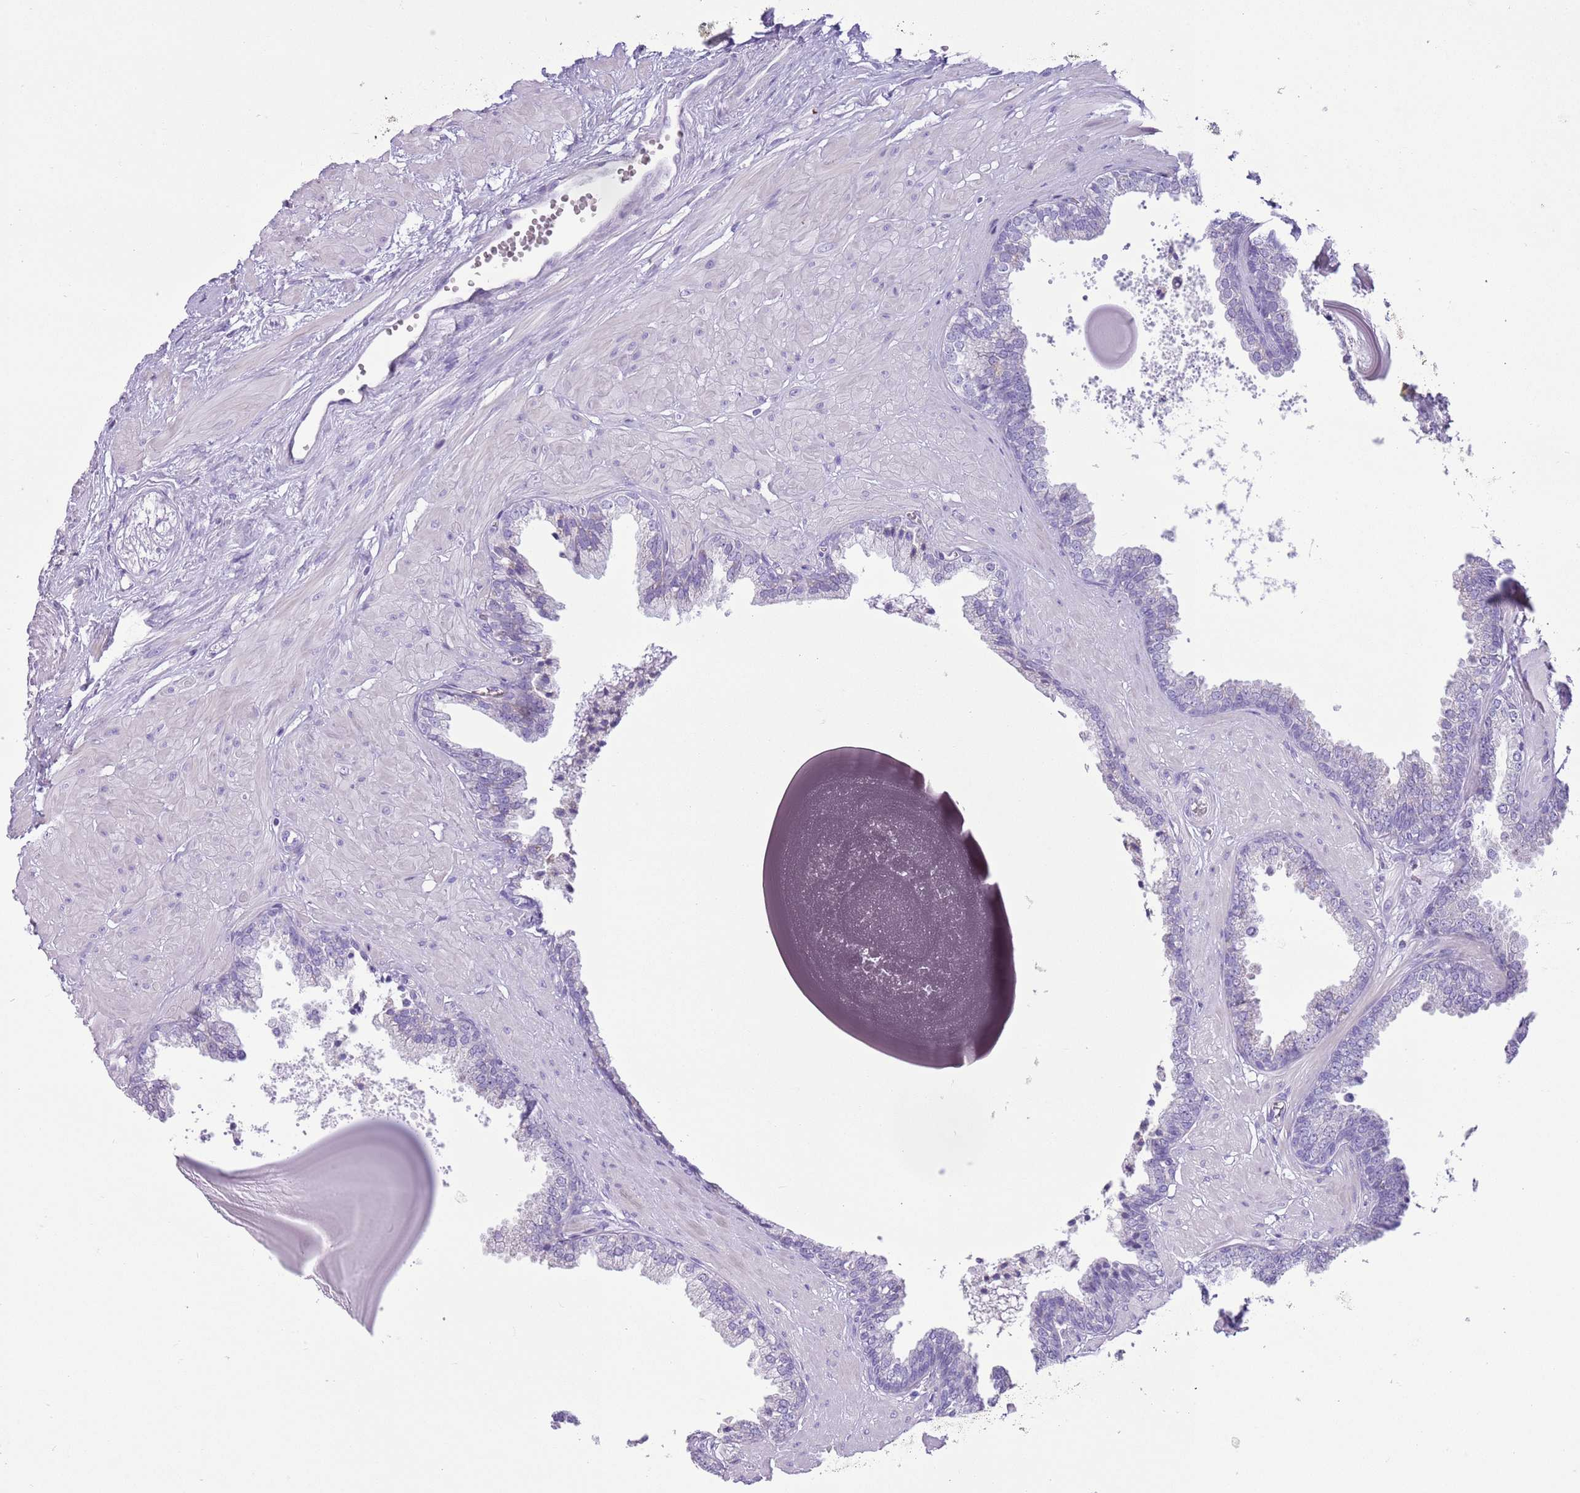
{"staining": {"intensity": "negative", "quantity": "none", "location": "none"}, "tissue": "prostate cancer", "cell_type": "Tumor cells", "image_type": "cancer", "snomed": [{"axis": "morphology", "description": "Adenocarcinoma, Low grade"}, {"axis": "topography", "description": "Prostate"}], "caption": "DAB immunohistochemical staining of human prostate low-grade adenocarcinoma reveals no significant positivity in tumor cells.", "gene": "ZNF697", "patient": {"sex": "male", "age": 64}}